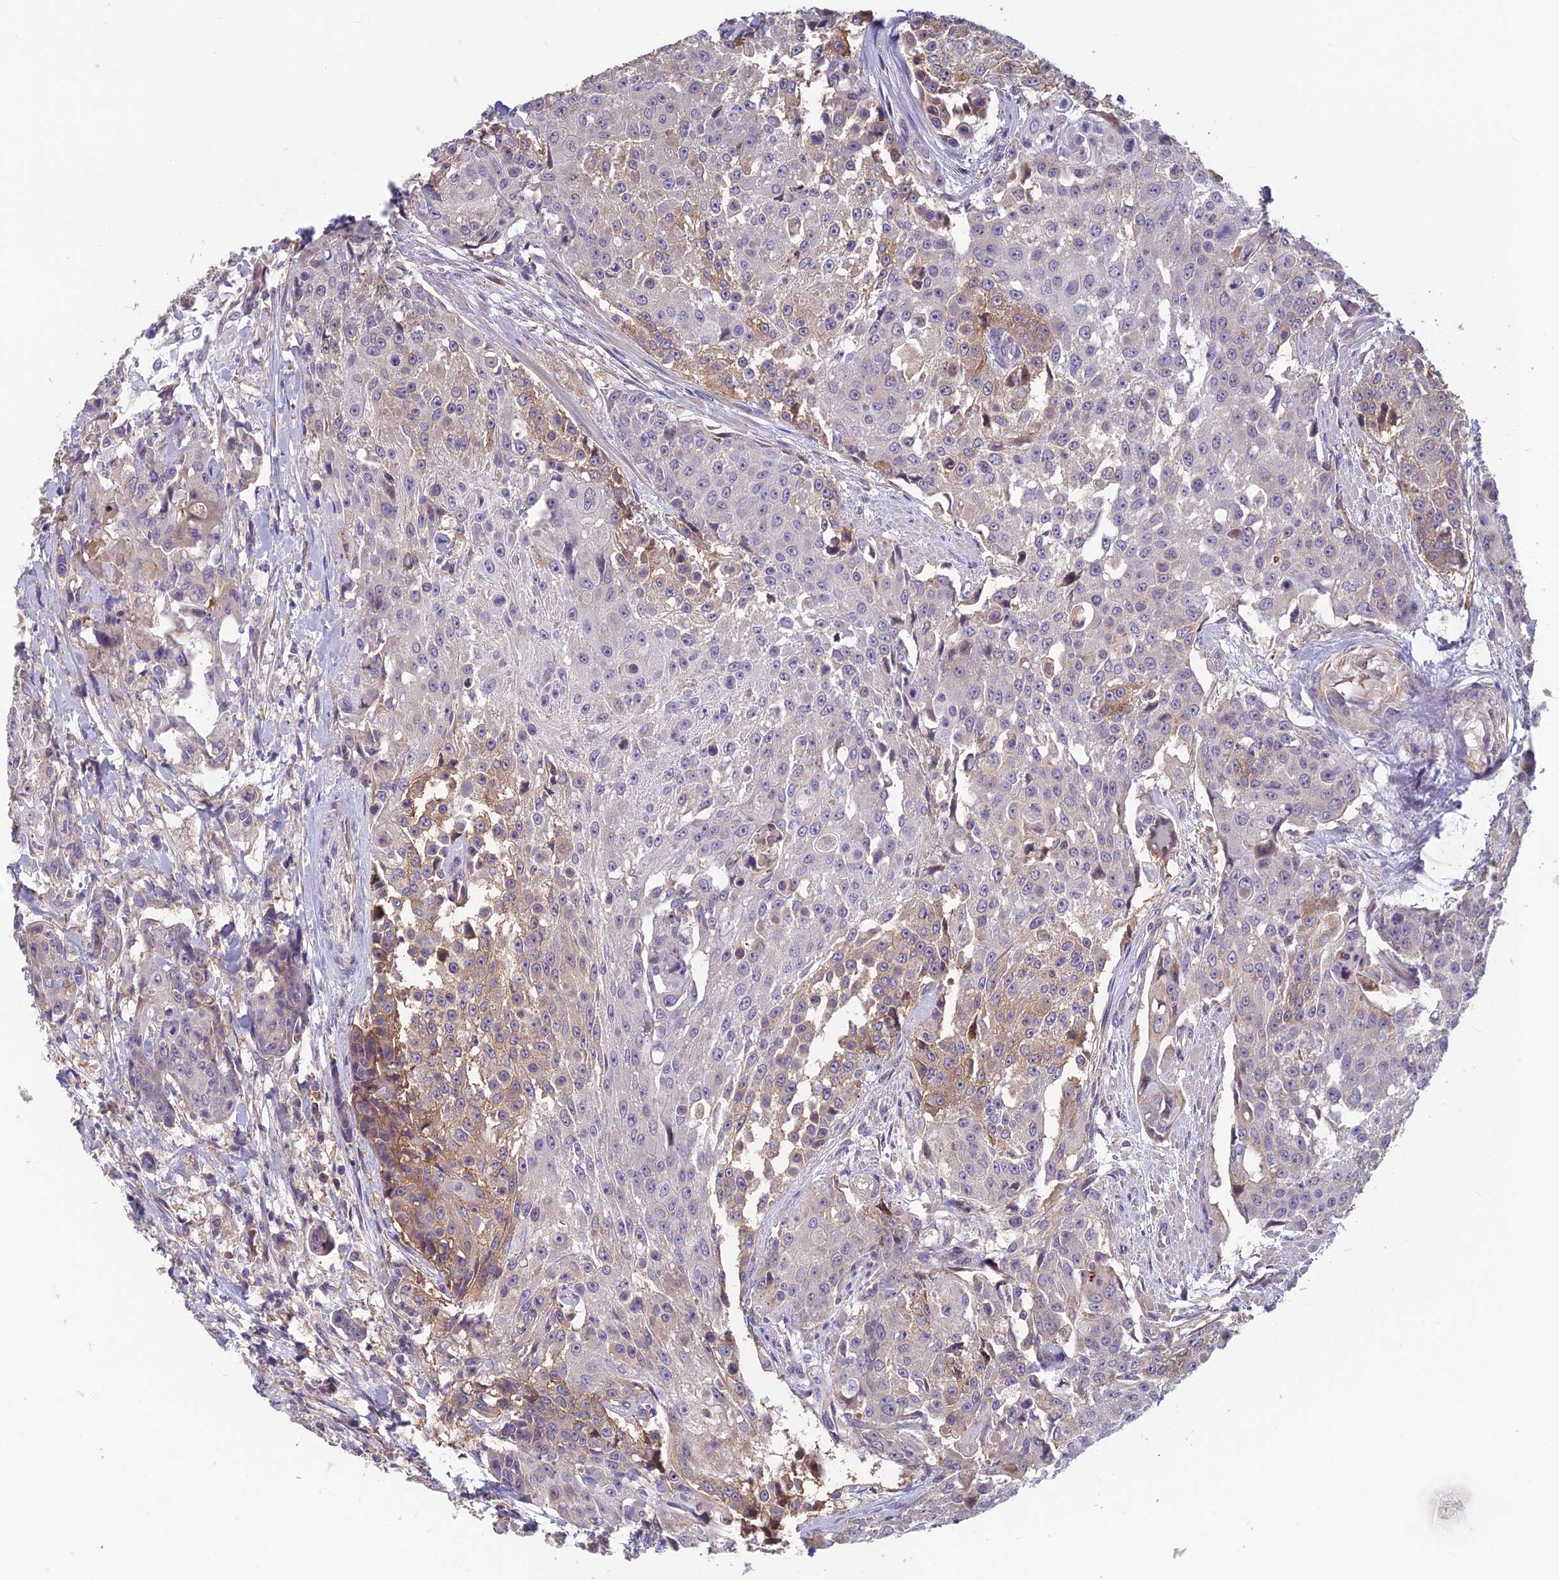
{"staining": {"intensity": "weak", "quantity": "<25%", "location": "cytoplasmic/membranous"}, "tissue": "urothelial cancer", "cell_type": "Tumor cells", "image_type": "cancer", "snomed": [{"axis": "morphology", "description": "Urothelial carcinoma, High grade"}, {"axis": "topography", "description": "Urinary bladder"}], "caption": "Immunohistochemistry (IHC) image of human urothelial cancer stained for a protein (brown), which shows no positivity in tumor cells.", "gene": "HECA", "patient": {"sex": "female", "age": 63}}